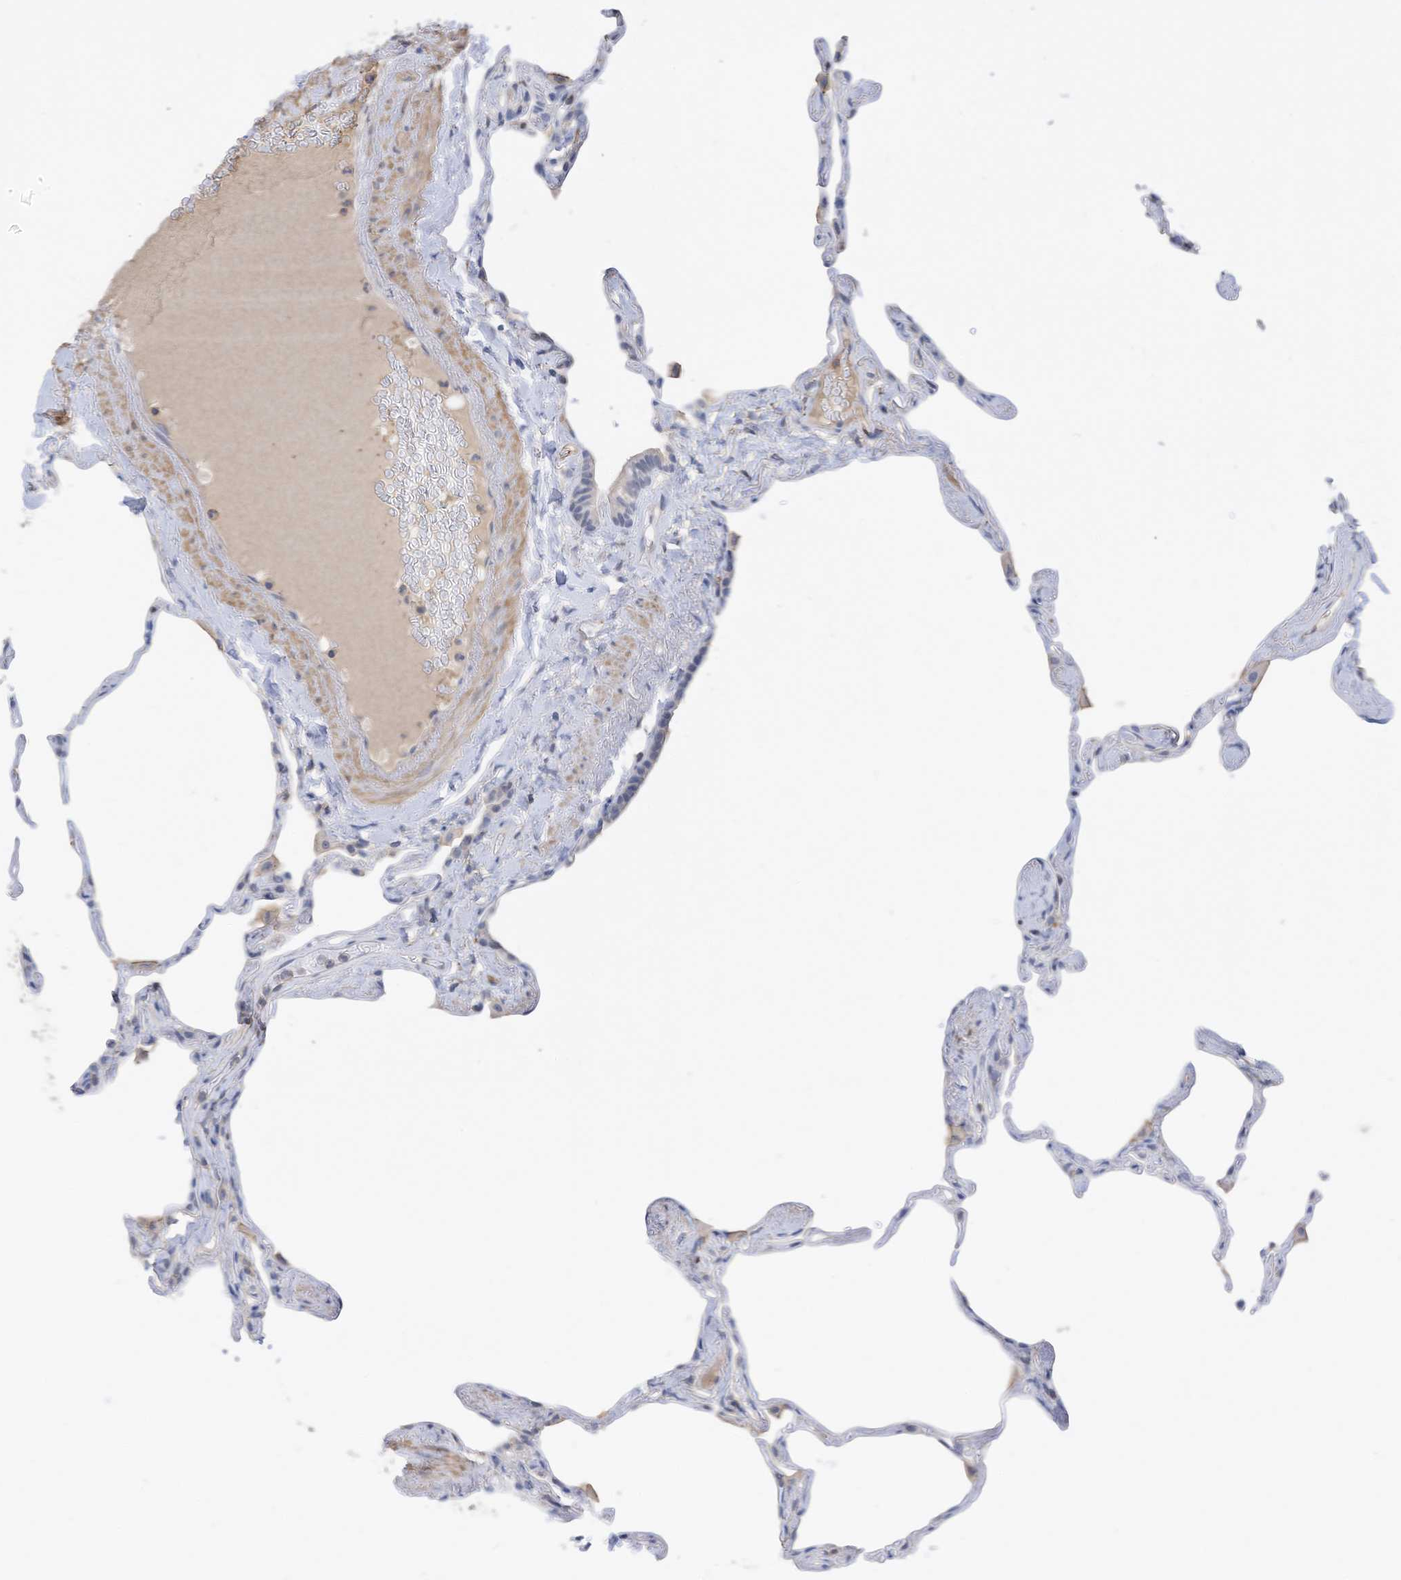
{"staining": {"intensity": "negative", "quantity": "none", "location": "none"}, "tissue": "lung", "cell_type": "Alveolar cells", "image_type": "normal", "snomed": [{"axis": "morphology", "description": "Normal tissue, NOS"}, {"axis": "topography", "description": "Lung"}], "caption": "Immunohistochemistry photomicrograph of benign lung: human lung stained with DAB shows no significant protein positivity in alveolar cells.", "gene": "SLFN14", "patient": {"sex": "male", "age": 65}}